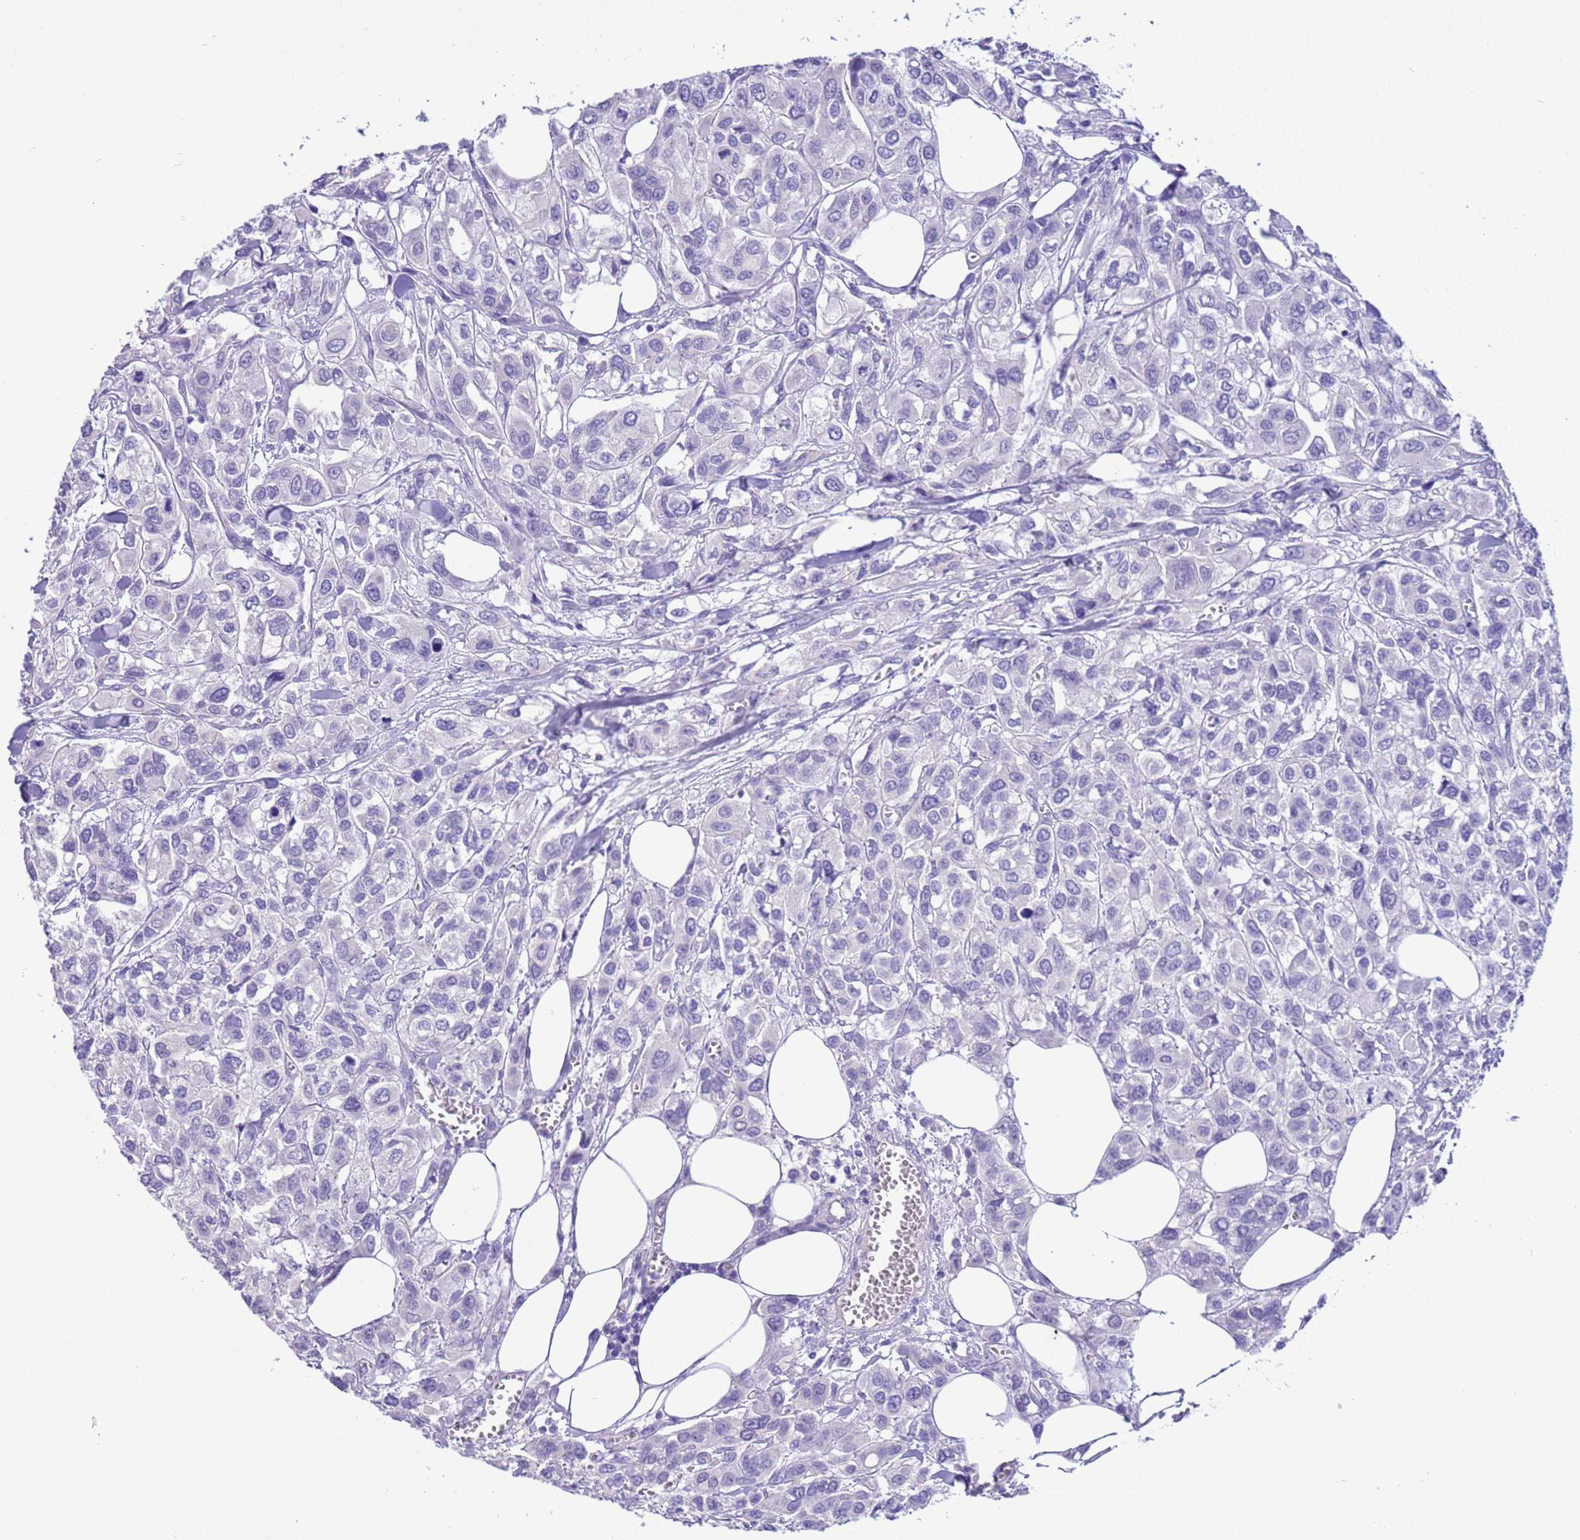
{"staining": {"intensity": "negative", "quantity": "none", "location": "none"}, "tissue": "urothelial cancer", "cell_type": "Tumor cells", "image_type": "cancer", "snomed": [{"axis": "morphology", "description": "Urothelial carcinoma, High grade"}, {"axis": "topography", "description": "Urinary bladder"}], "caption": "Immunohistochemistry image of human urothelial cancer stained for a protein (brown), which displays no expression in tumor cells.", "gene": "CPB1", "patient": {"sex": "male", "age": 67}}